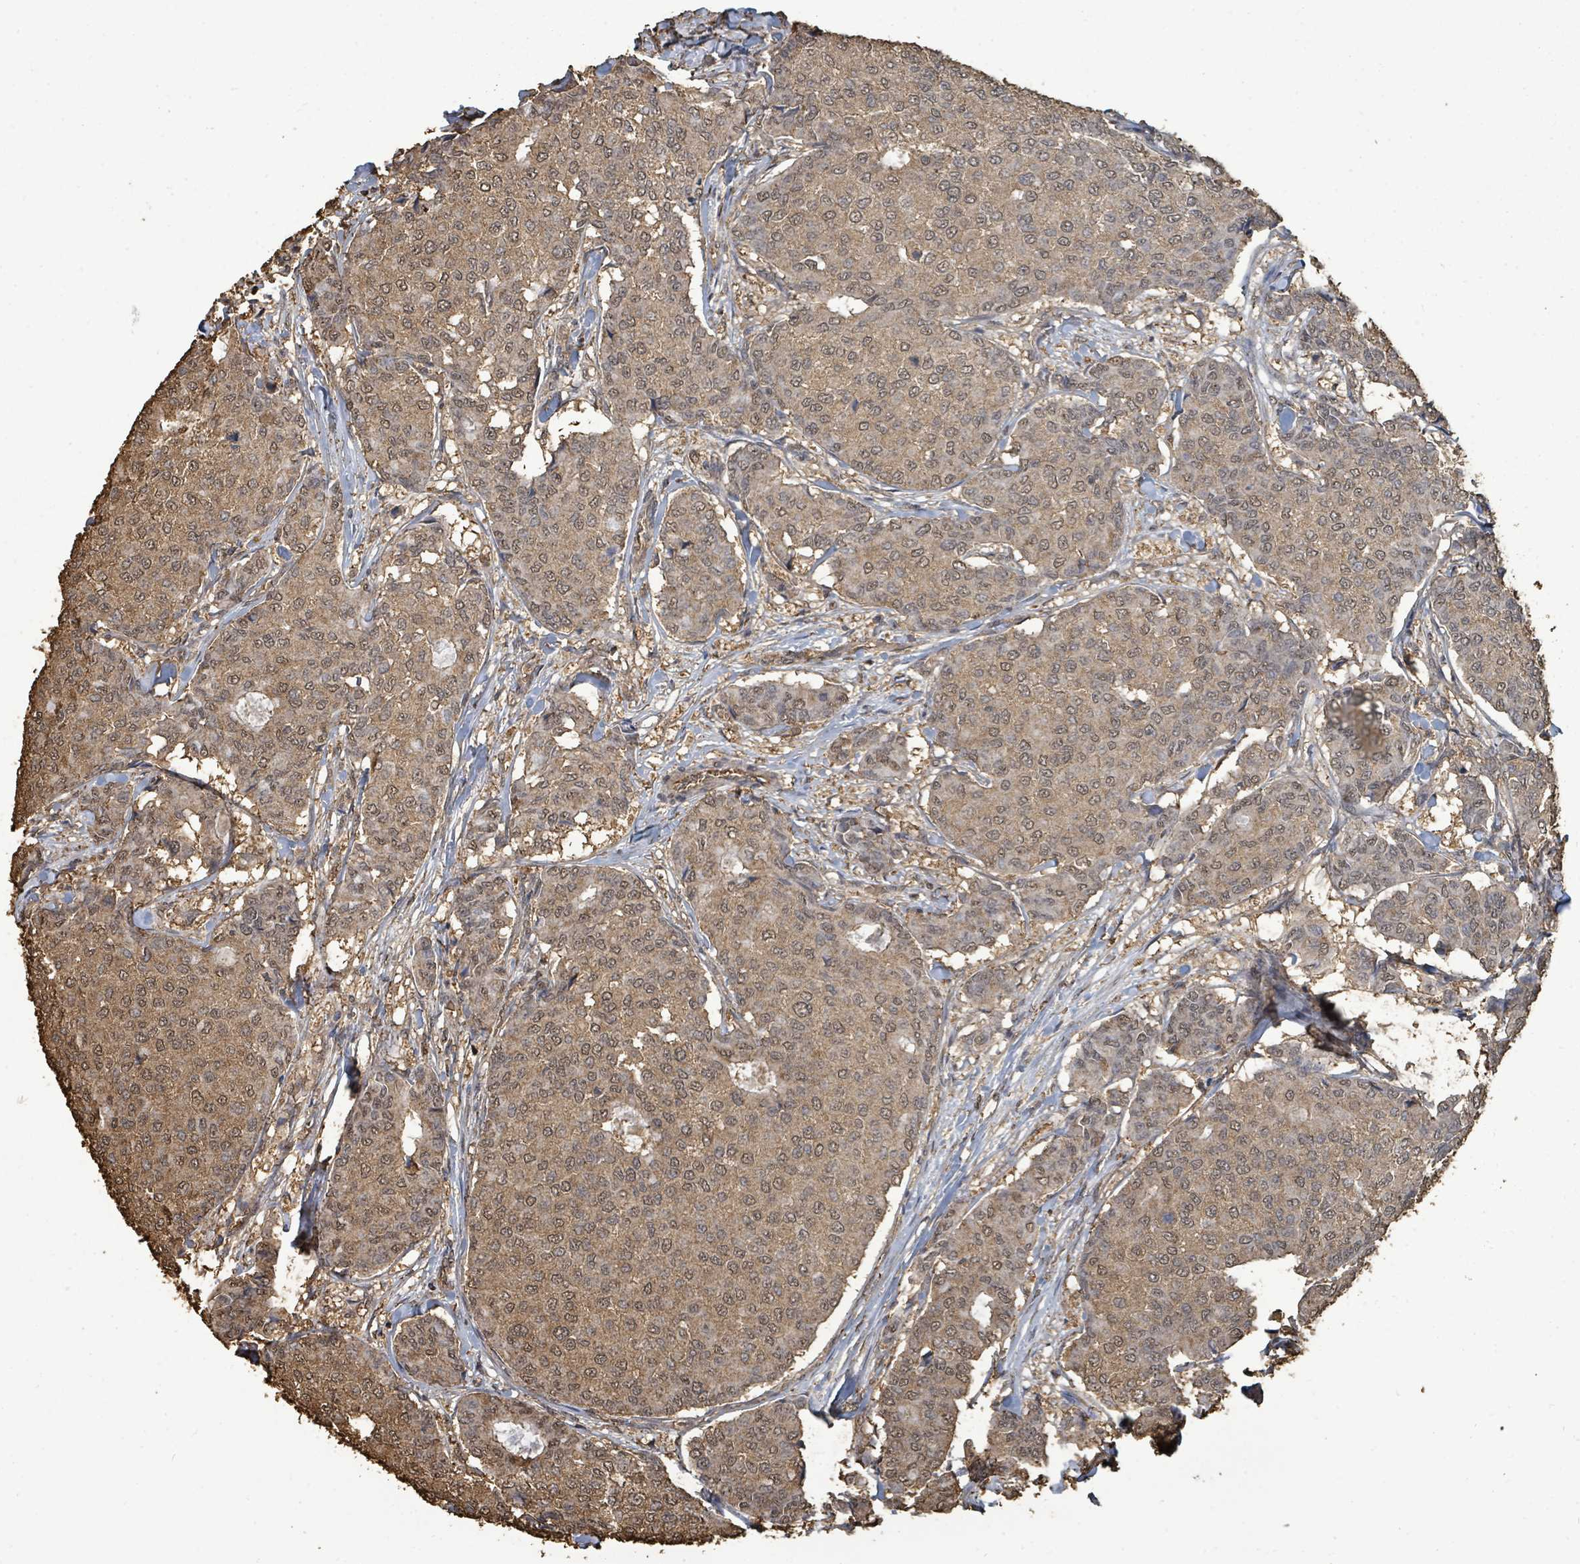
{"staining": {"intensity": "moderate", "quantity": ">75%", "location": "cytoplasmic/membranous,nuclear"}, "tissue": "breast cancer", "cell_type": "Tumor cells", "image_type": "cancer", "snomed": [{"axis": "morphology", "description": "Duct carcinoma"}, {"axis": "topography", "description": "Breast"}], "caption": "DAB (3,3'-diaminobenzidine) immunohistochemical staining of human breast cancer (intraductal carcinoma) demonstrates moderate cytoplasmic/membranous and nuclear protein positivity in approximately >75% of tumor cells.", "gene": "C6orf52", "patient": {"sex": "female", "age": 75}}